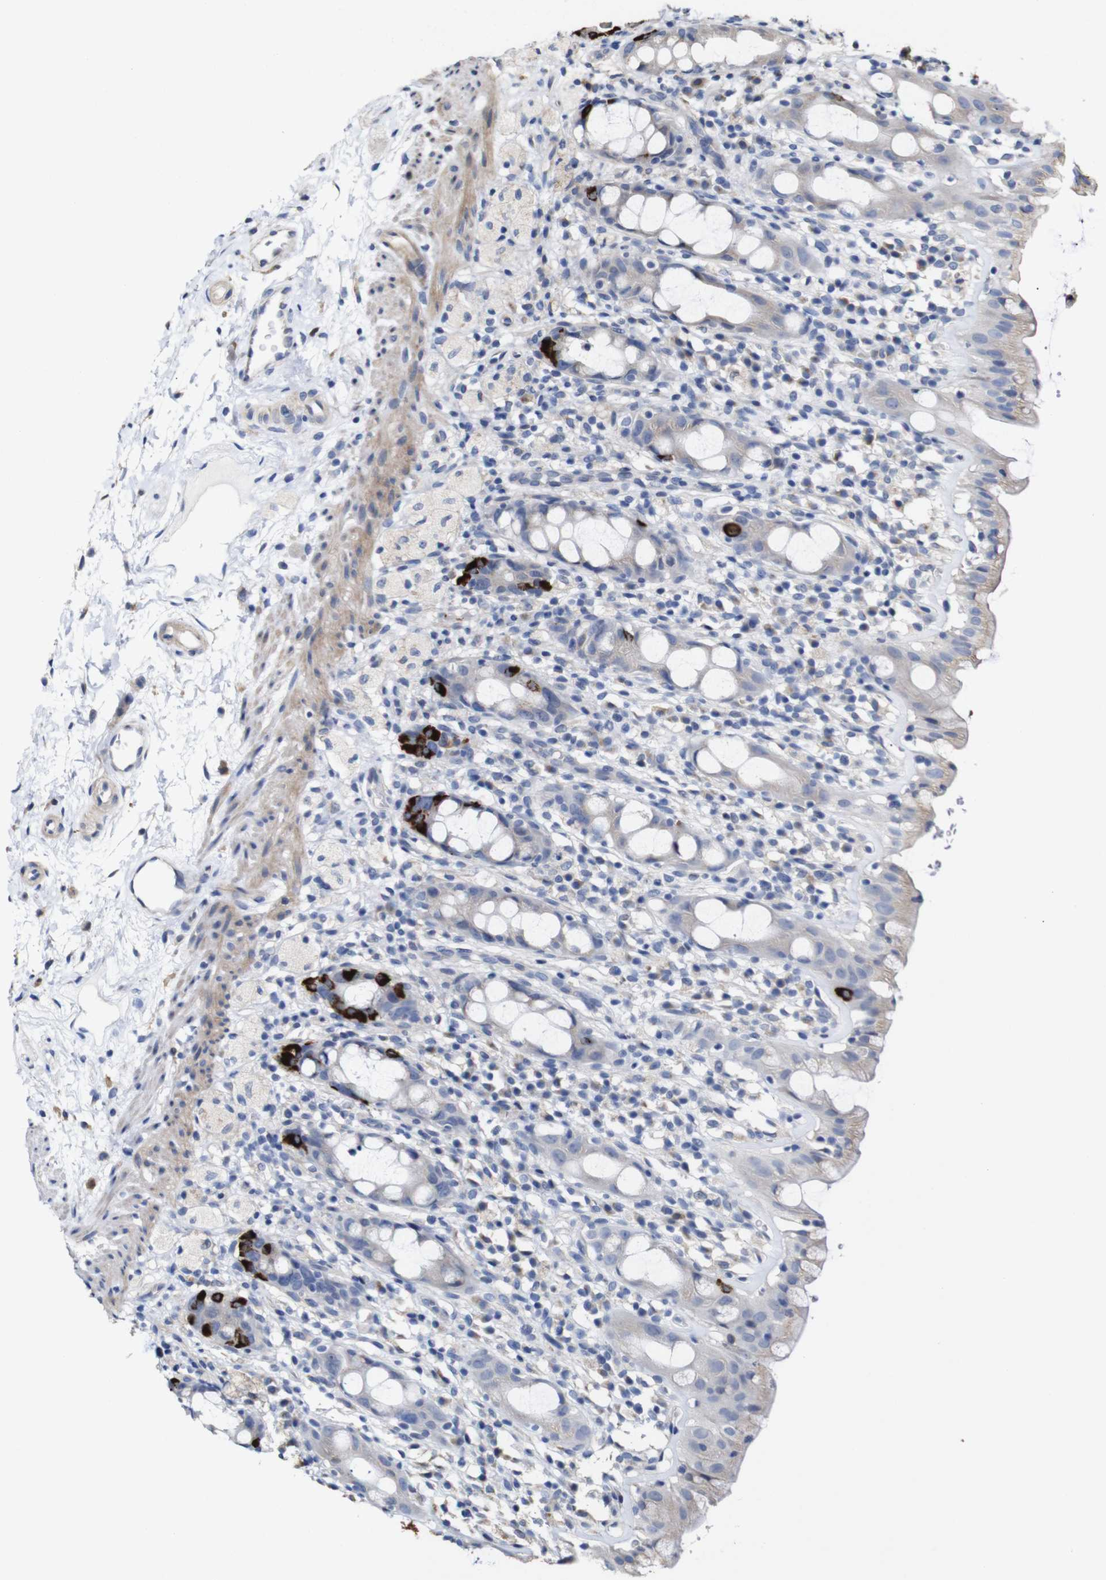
{"staining": {"intensity": "strong", "quantity": "<25%", "location": "cytoplasmic/membranous"}, "tissue": "rectum", "cell_type": "Glandular cells", "image_type": "normal", "snomed": [{"axis": "morphology", "description": "Normal tissue, NOS"}, {"axis": "topography", "description": "Rectum"}], "caption": "Immunohistochemistry staining of normal rectum, which reveals medium levels of strong cytoplasmic/membranous expression in approximately <25% of glandular cells indicating strong cytoplasmic/membranous protein staining. The staining was performed using DAB (brown) for protein detection and nuclei were counterstained in hematoxylin (blue).", "gene": "TCEAL9", "patient": {"sex": "male", "age": 44}}